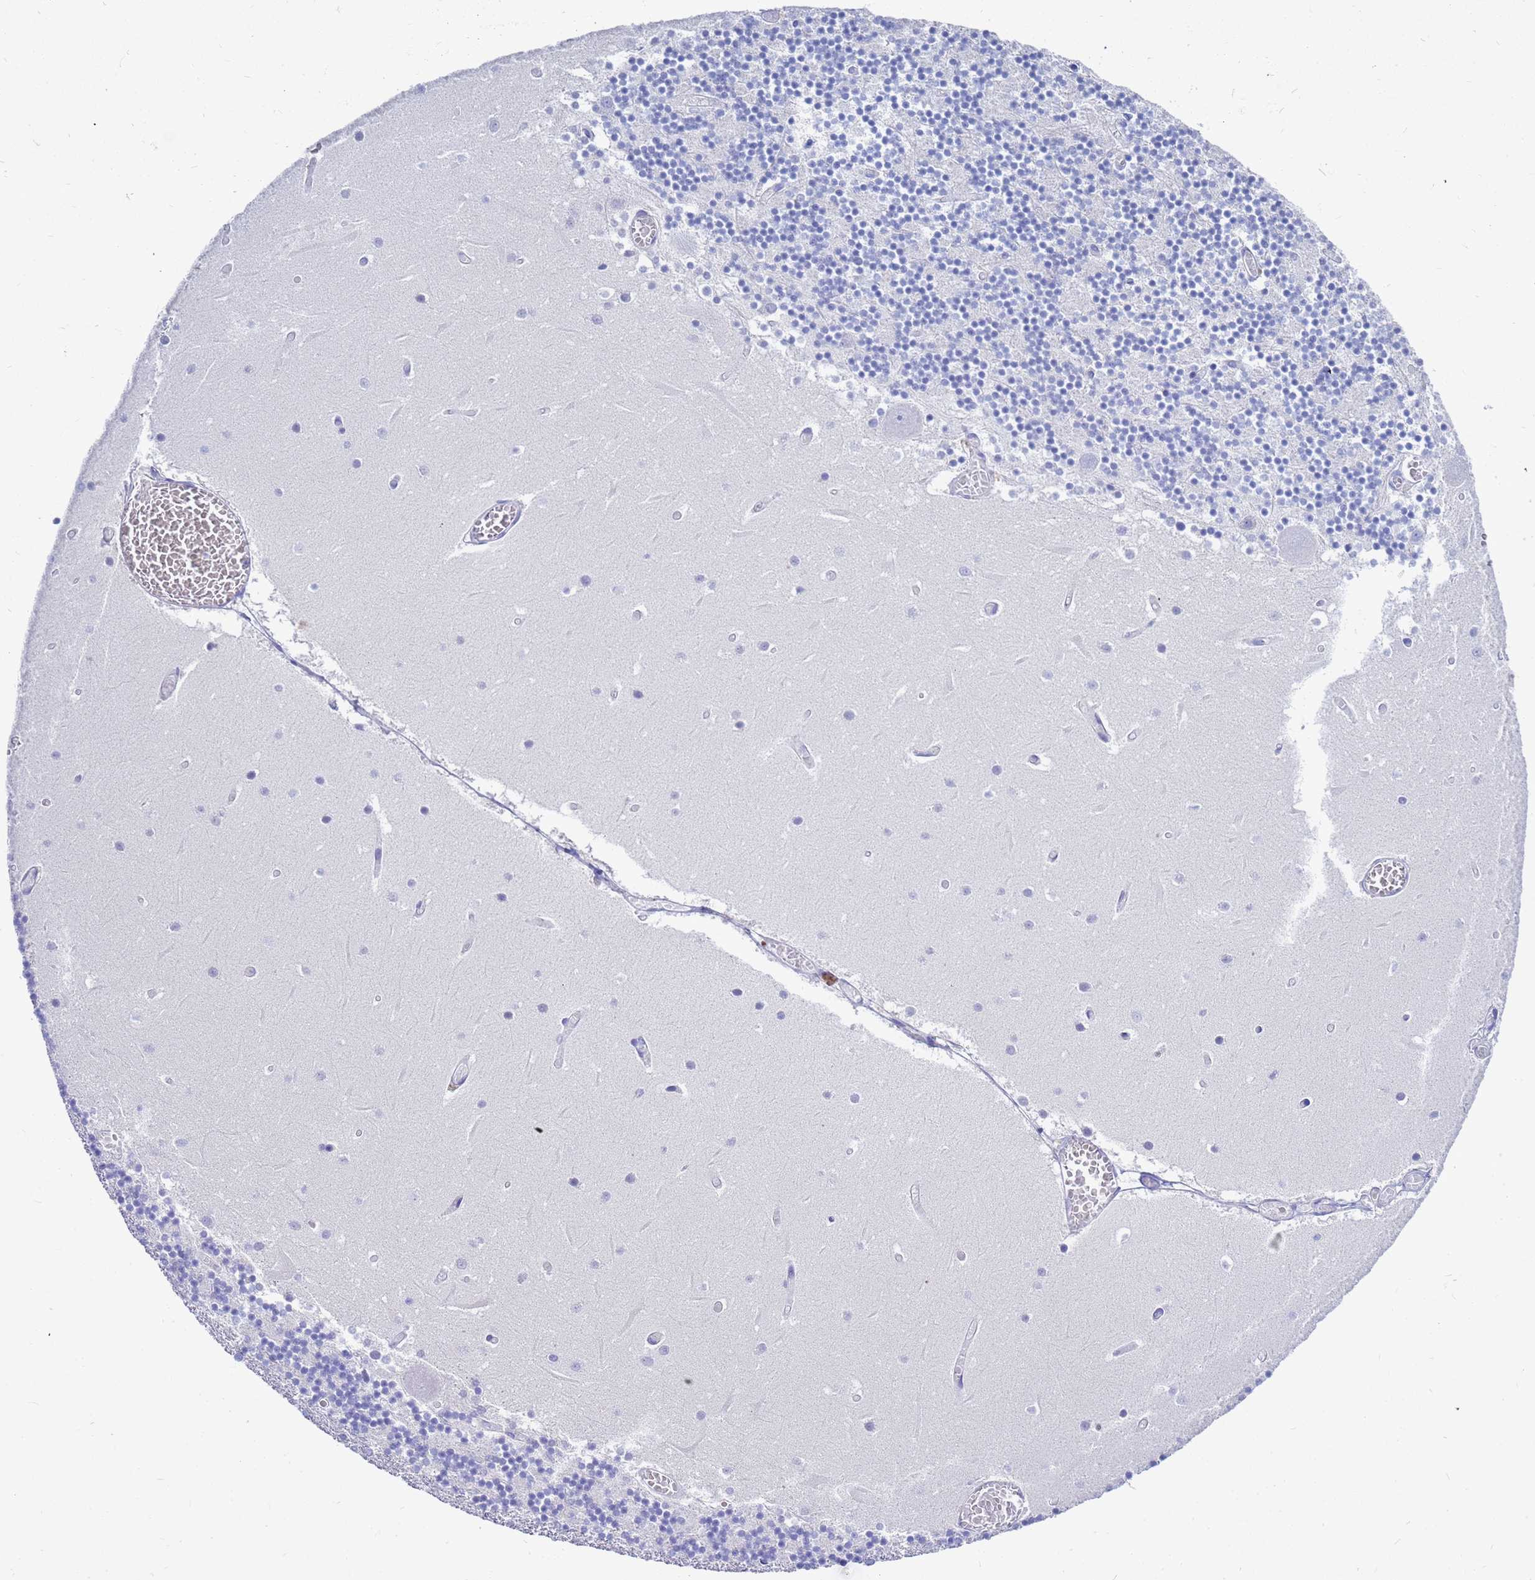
{"staining": {"intensity": "negative", "quantity": "none", "location": "none"}, "tissue": "cerebellum", "cell_type": "Cells in granular layer", "image_type": "normal", "snomed": [{"axis": "morphology", "description": "Normal tissue, NOS"}, {"axis": "topography", "description": "Cerebellum"}], "caption": "A micrograph of cerebellum stained for a protein reveals no brown staining in cells in granular layer. Nuclei are stained in blue.", "gene": "SYCN", "patient": {"sex": "female", "age": 28}}